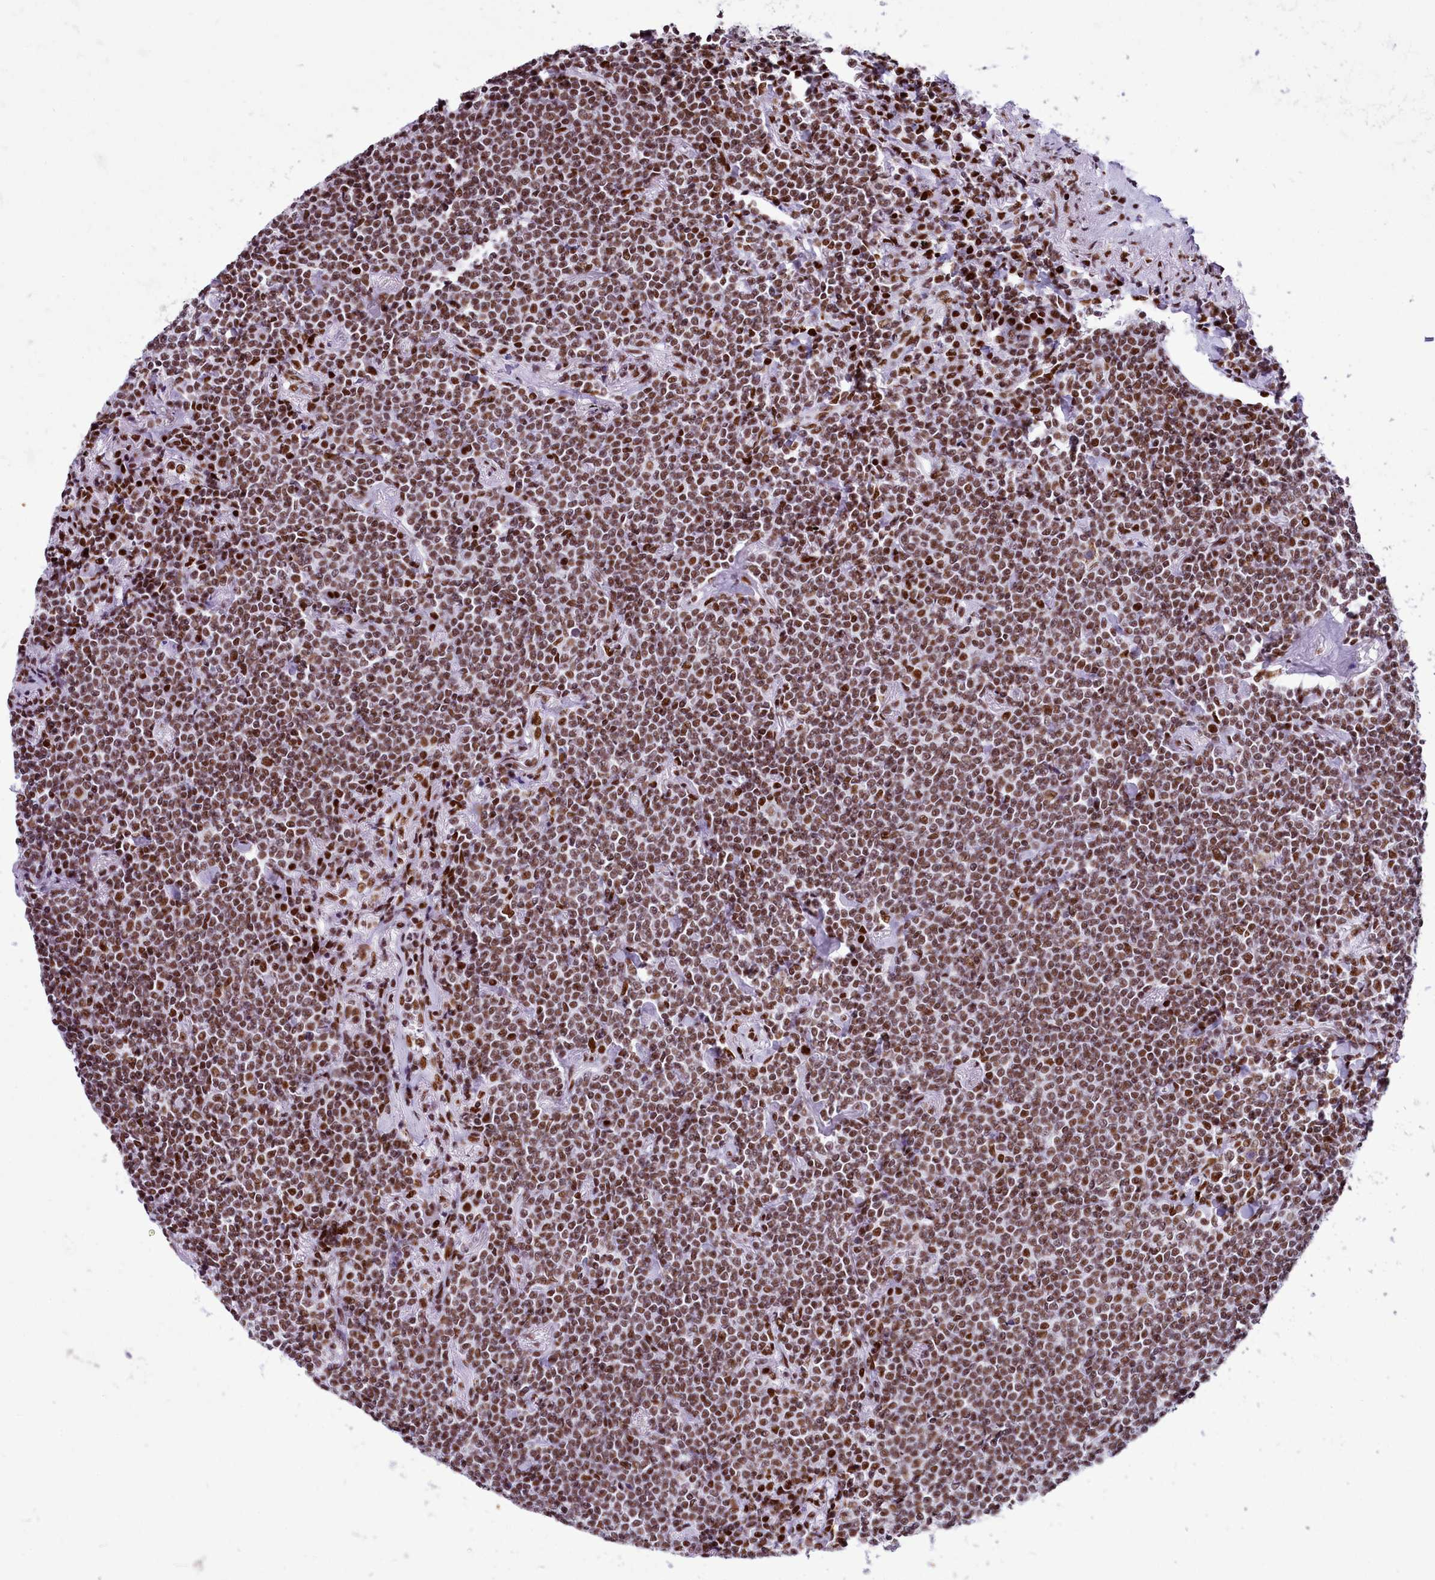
{"staining": {"intensity": "moderate", "quantity": ">75%", "location": "nuclear"}, "tissue": "lymphoma", "cell_type": "Tumor cells", "image_type": "cancer", "snomed": [{"axis": "morphology", "description": "Malignant lymphoma, non-Hodgkin's type, Low grade"}, {"axis": "topography", "description": "Lung"}], "caption": "Lymphoma tissue reveals moderate nuclear expression in approximately >75% of tumor cells, visualized by immunohistochemistry. Nuclei are stained in blue.", "gene": "RALY", "patient": {"sex": "female", "age": 71}}